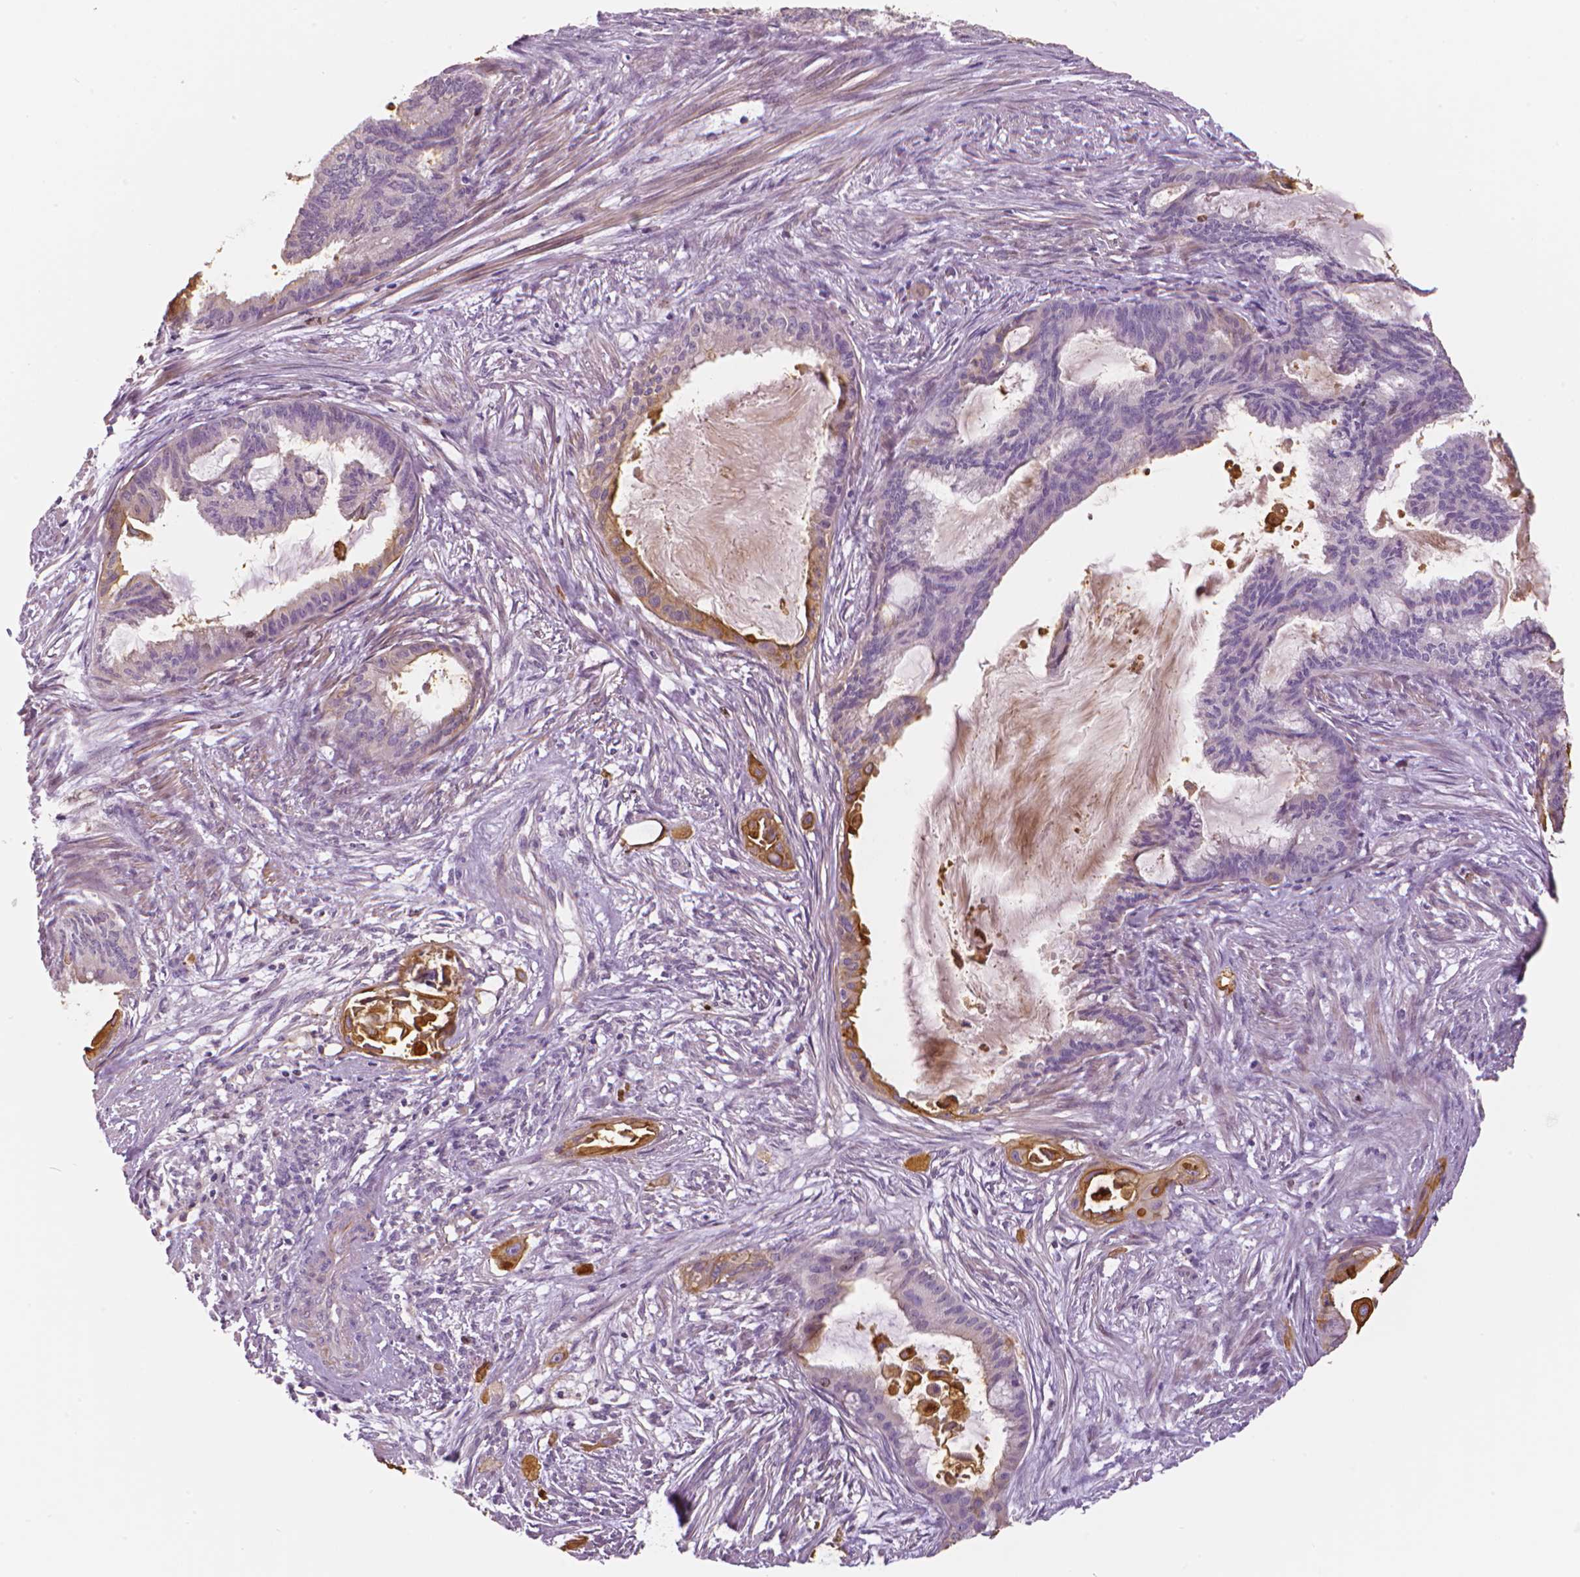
{"staining": {"intensity": "moderate", "quantity": "<25%", "location": "cytoplasmic/membranous"}, "tissue": "endometrial cancer", "cell_type": "Tumor cells", "image_type": "cancer", "snomed": [{"axis": "morphology", "description": "Adenocarcinoma, NOS"}, {"axis": "topography", "description": "Endometrium"}], "caption": "IHC image of endometrial cancer (adenocarcinoma) stained for a protein (brown), which displays low levels of moderate cytoplasmic/membranous expression in about <25% of tumor cells.", "gene": "MKI67", "patient": {"sex": "female", "age": 86}}